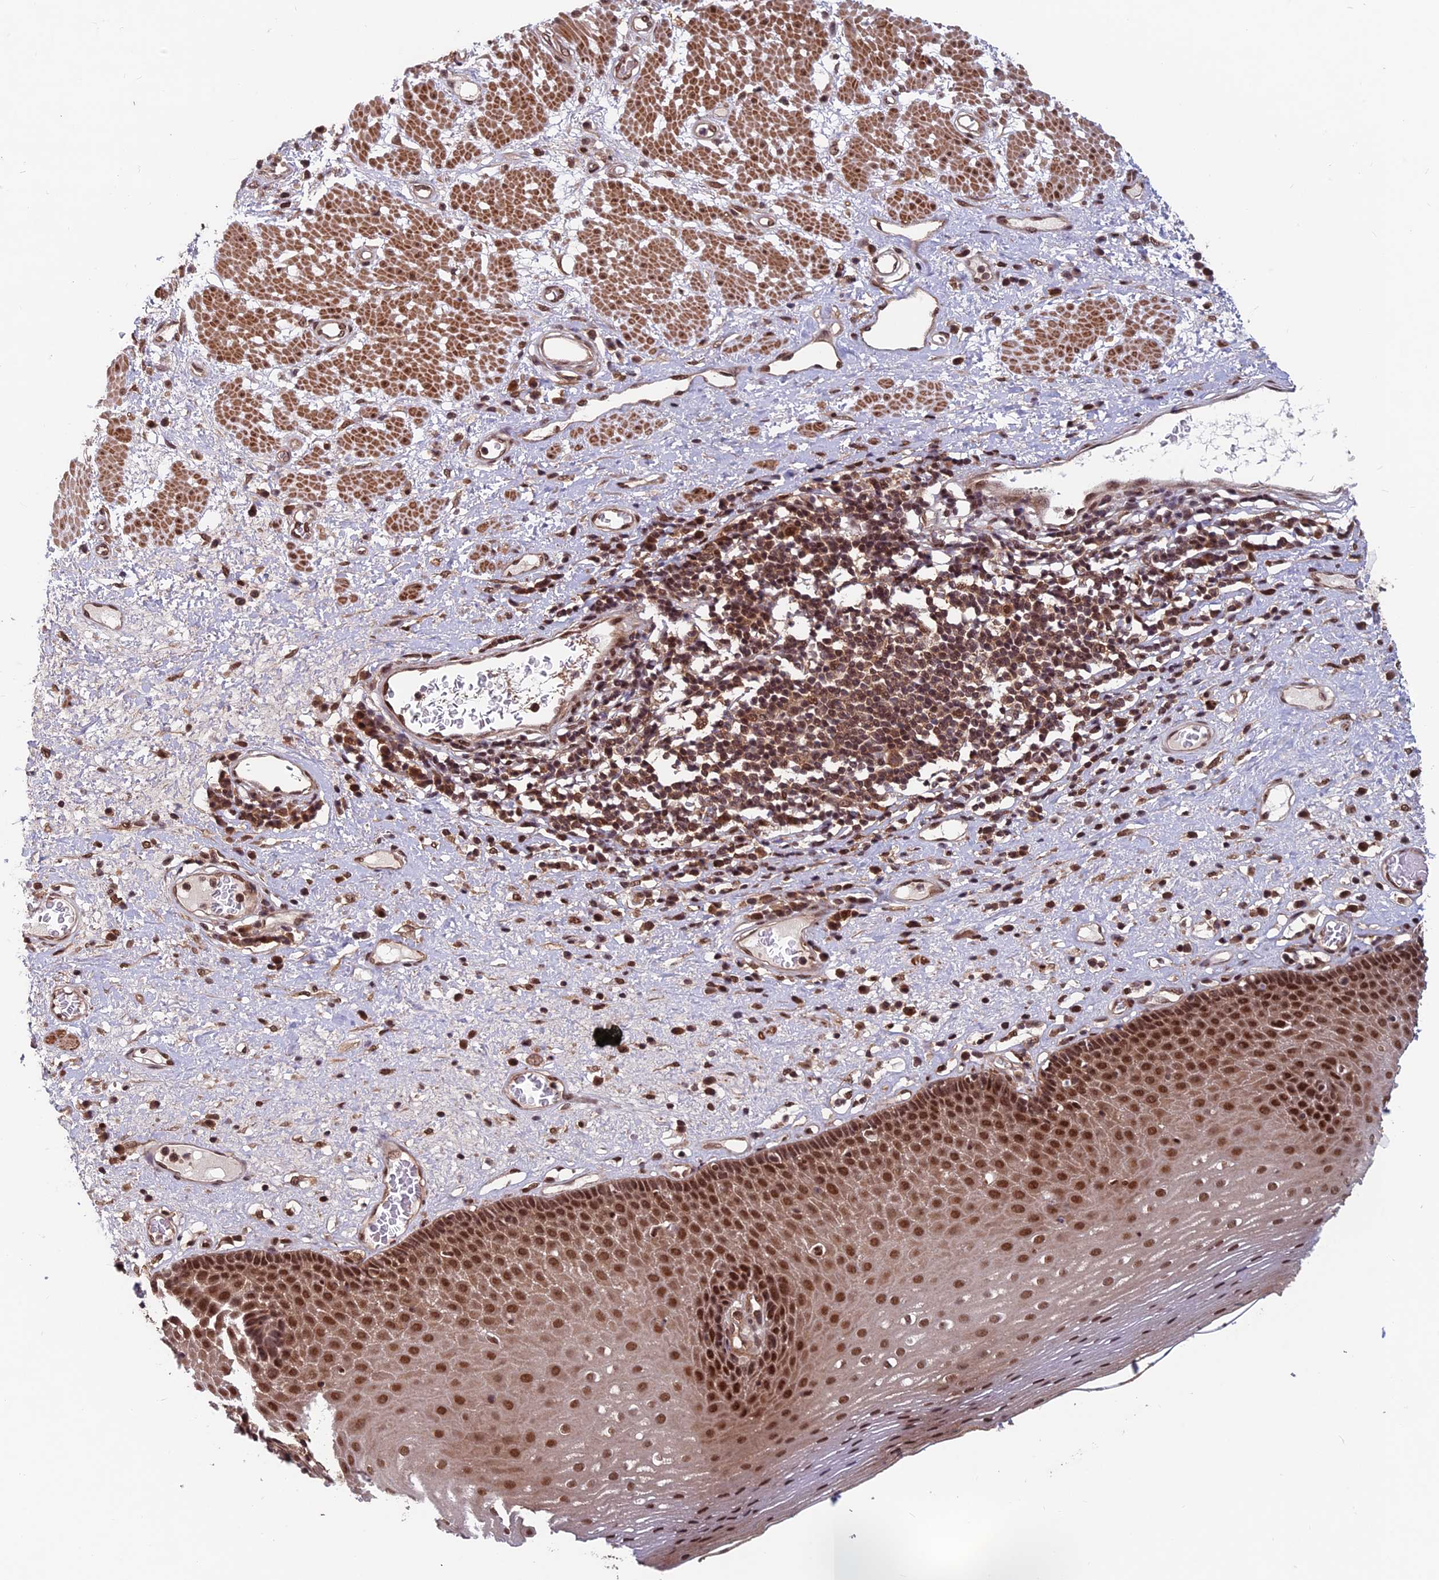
{"staining": {"intensity": "strong", "quantity": ">75%", "location": "nuclear"}, "tissue": "esophagus", "cell_type": "Squamous epithelial cells", "image_type": "normal", "snomed": [{"axis": "morphology", "description": "Normal tissue, NOS"}, {"axis": "morphology", "description": "Adenocarcinoma, NOS"}, {"axis": "topography", "description": "Esophagus"}], "caption": "High-power microscopy captured an immunohistochemistry photomicrograph of benign esophagus, revealing strong nuclear expression in approximately >75% of squamous epithelial cells. Nuclei are stained in blue.", "gene": "FAM53C", "patient": {"sex": "male", "age": 62}}